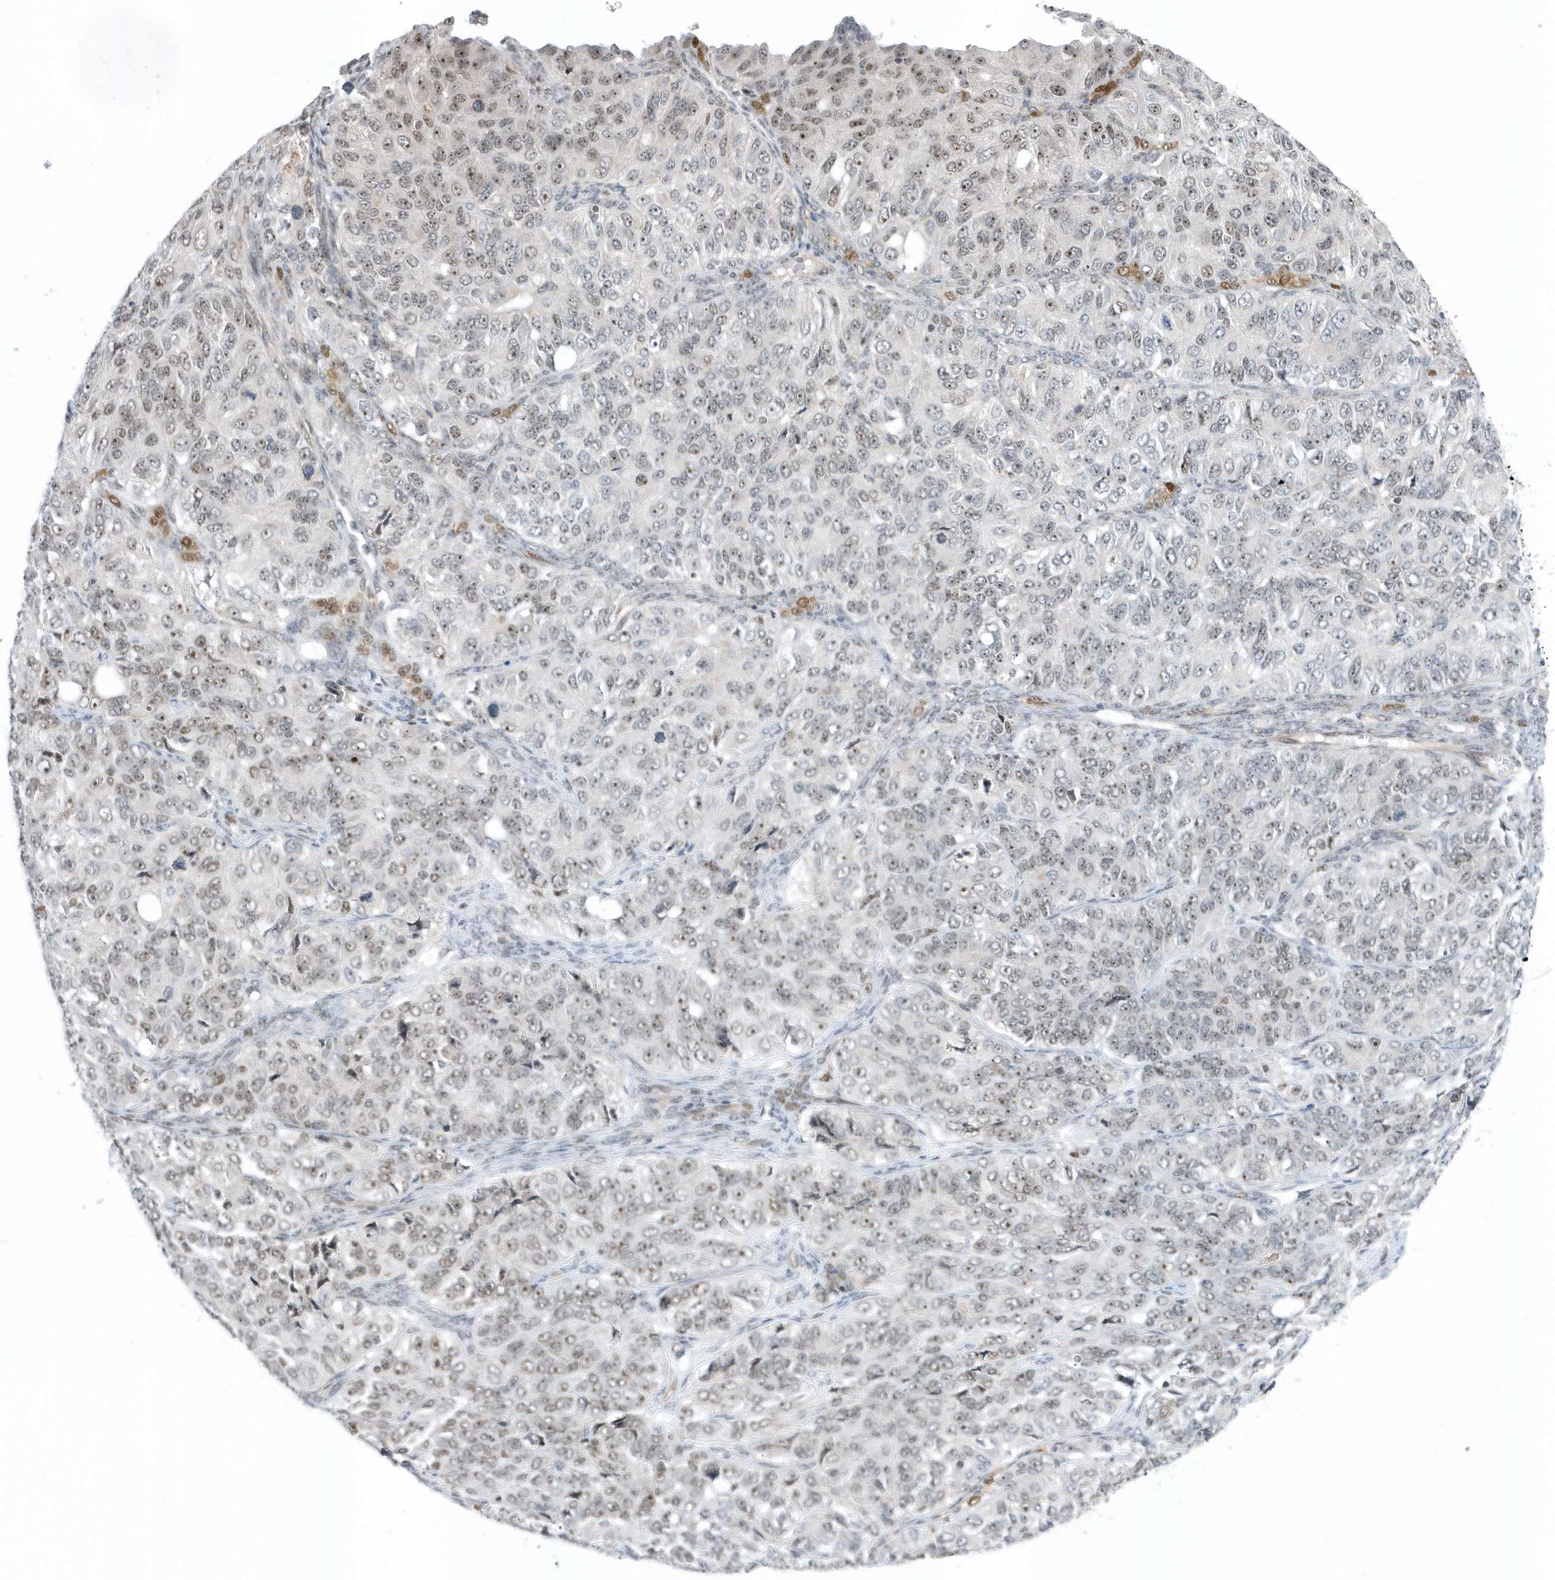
{"staining": {"intensity": "moderate", "quantity": "25%-75%", "location": "nuclear"}, "tissue": "ovarian cancer", "cell_type": "Tumor cells", "image_type": "cancer", "snomed": [{"axis": "morphology", "description": "Carcinoma, endometroid"}, {"axis": "topography", "description": "Ovary"}], "caption": "An immunohistochemistry histopathology image of neoplastic tissue is shown. Protein staining in brown shows moderate nuclear positivity in ovarian endometroid carcinoma within tumor cells. The staining is performed using DAB brown chromogen to label protein expression. The nuclei are counter-stained blue using hematoxylin.", "gene": "ZNF740", "patient": {"sex": "female", "age": 51}}